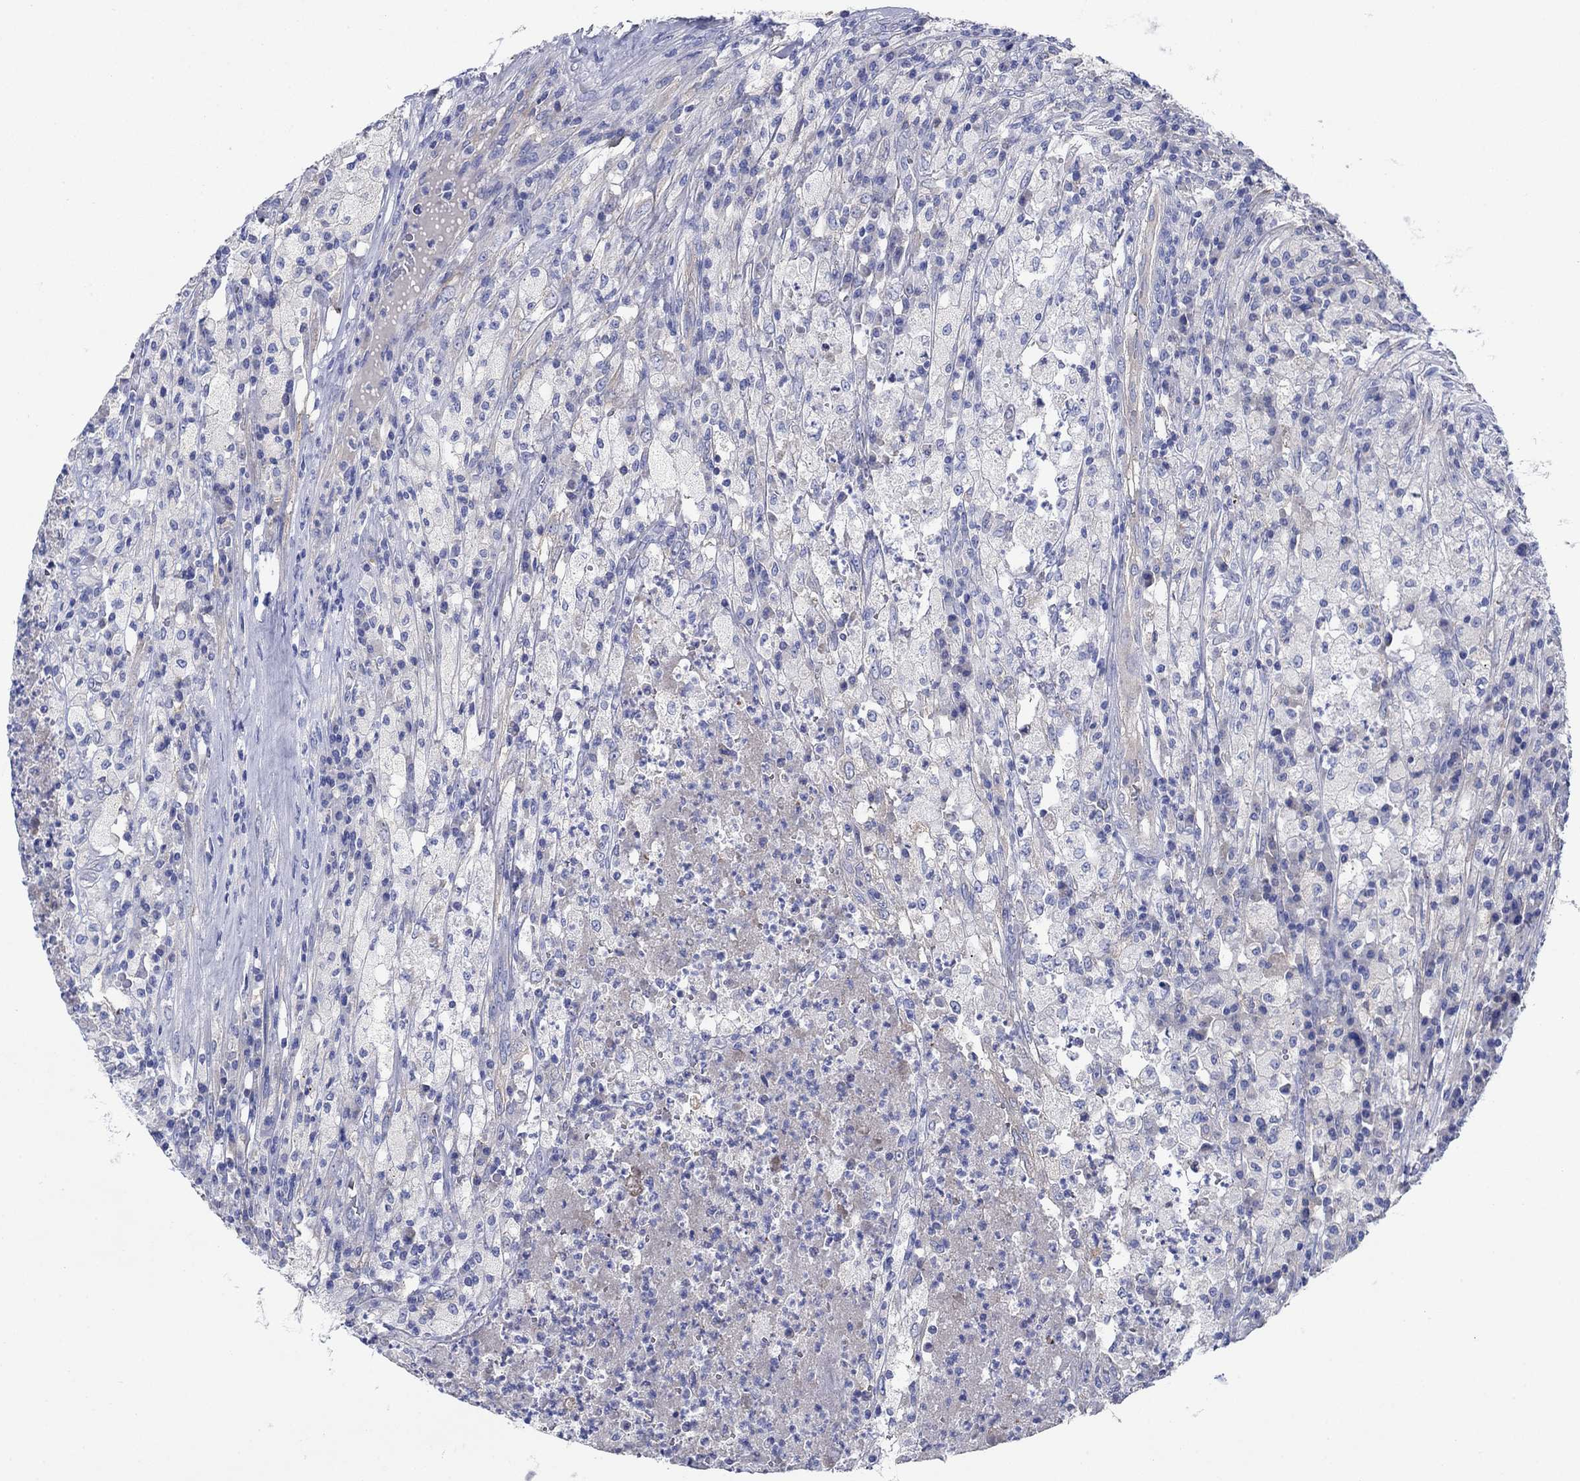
{"staining": {"intensity": "negative", "quantity": "none", "location": "none"}, "tissue": "testis cancer", "cell_type": "Tumor cells", "image_type": "cancer", "snomed": [{"axis": "morphology", "description": "Necrosis, NOS"}, {"axis": "morphology", "description": "Carcinoma, Embryonal, NOS"}, {"axis": "topography", "description": "Testis"}], "caption": "This is an immunohistochemistry micrograph of testis embryonal carcinoma. There is no expression in tumor cells.", "gene": "TRIM16", "patient": {"sex": "male", "age": 19}}